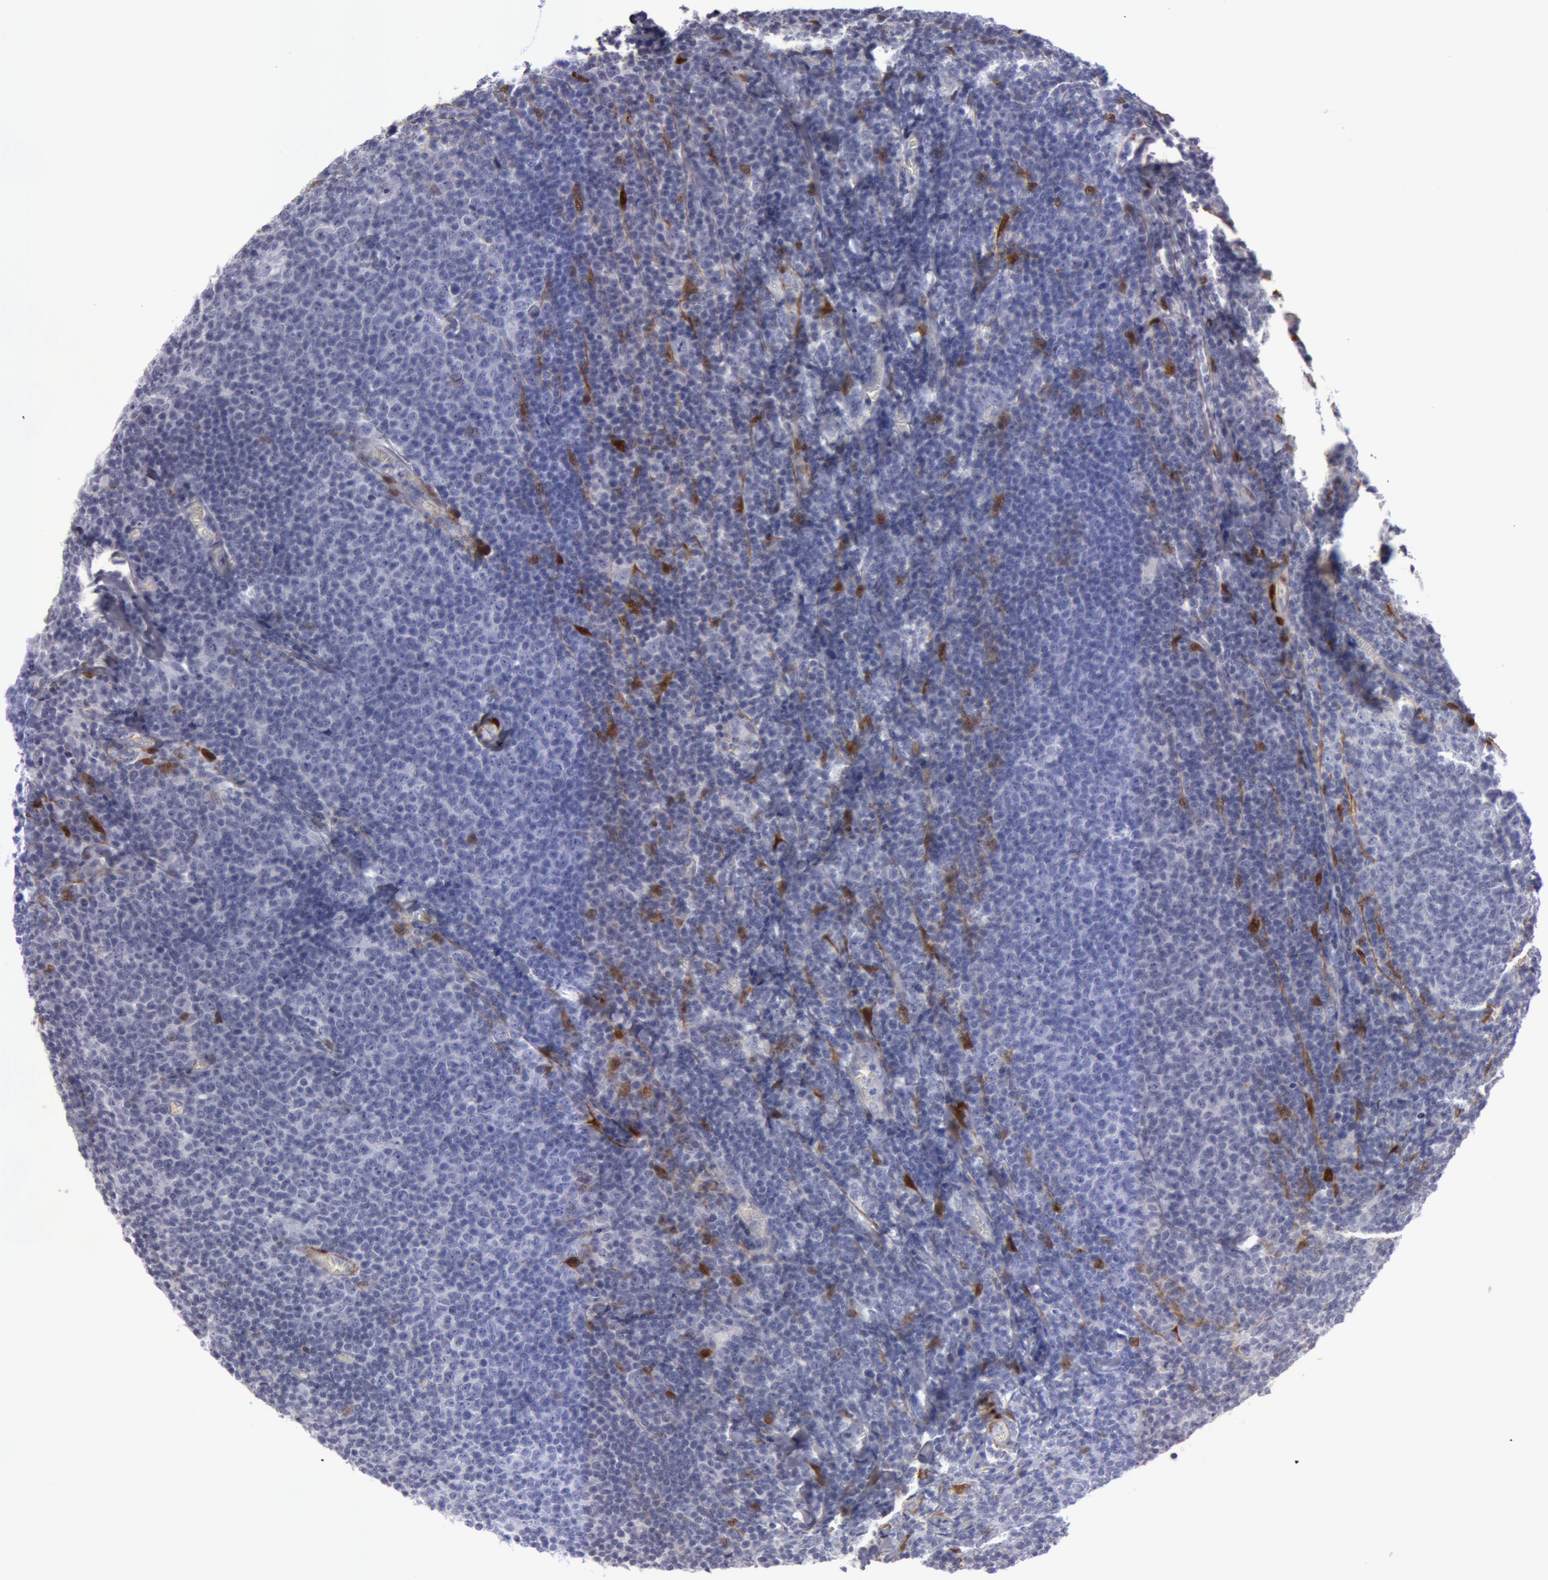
{"staining": {"intensity": "weak", "quantity": "<25%", "location": "cytoplasmic/membranous"}, "tissue": "lymphoma", "cell_type": "Tumor cells", "image_type": "cancer", "snomed": [{"axis": "morphology", "description": "Malignant lymphoma, non-Hodgkin's type, Low grade"}, {"axis": "topography", "description": "Lymph node"}], "caption": "Human lymphoma stained for a protein using immunohistochemistry (IHC) shows no staining in tumor cells.", "gene": "TAGLN", "patient": {"sex": "male", "age": 74}}